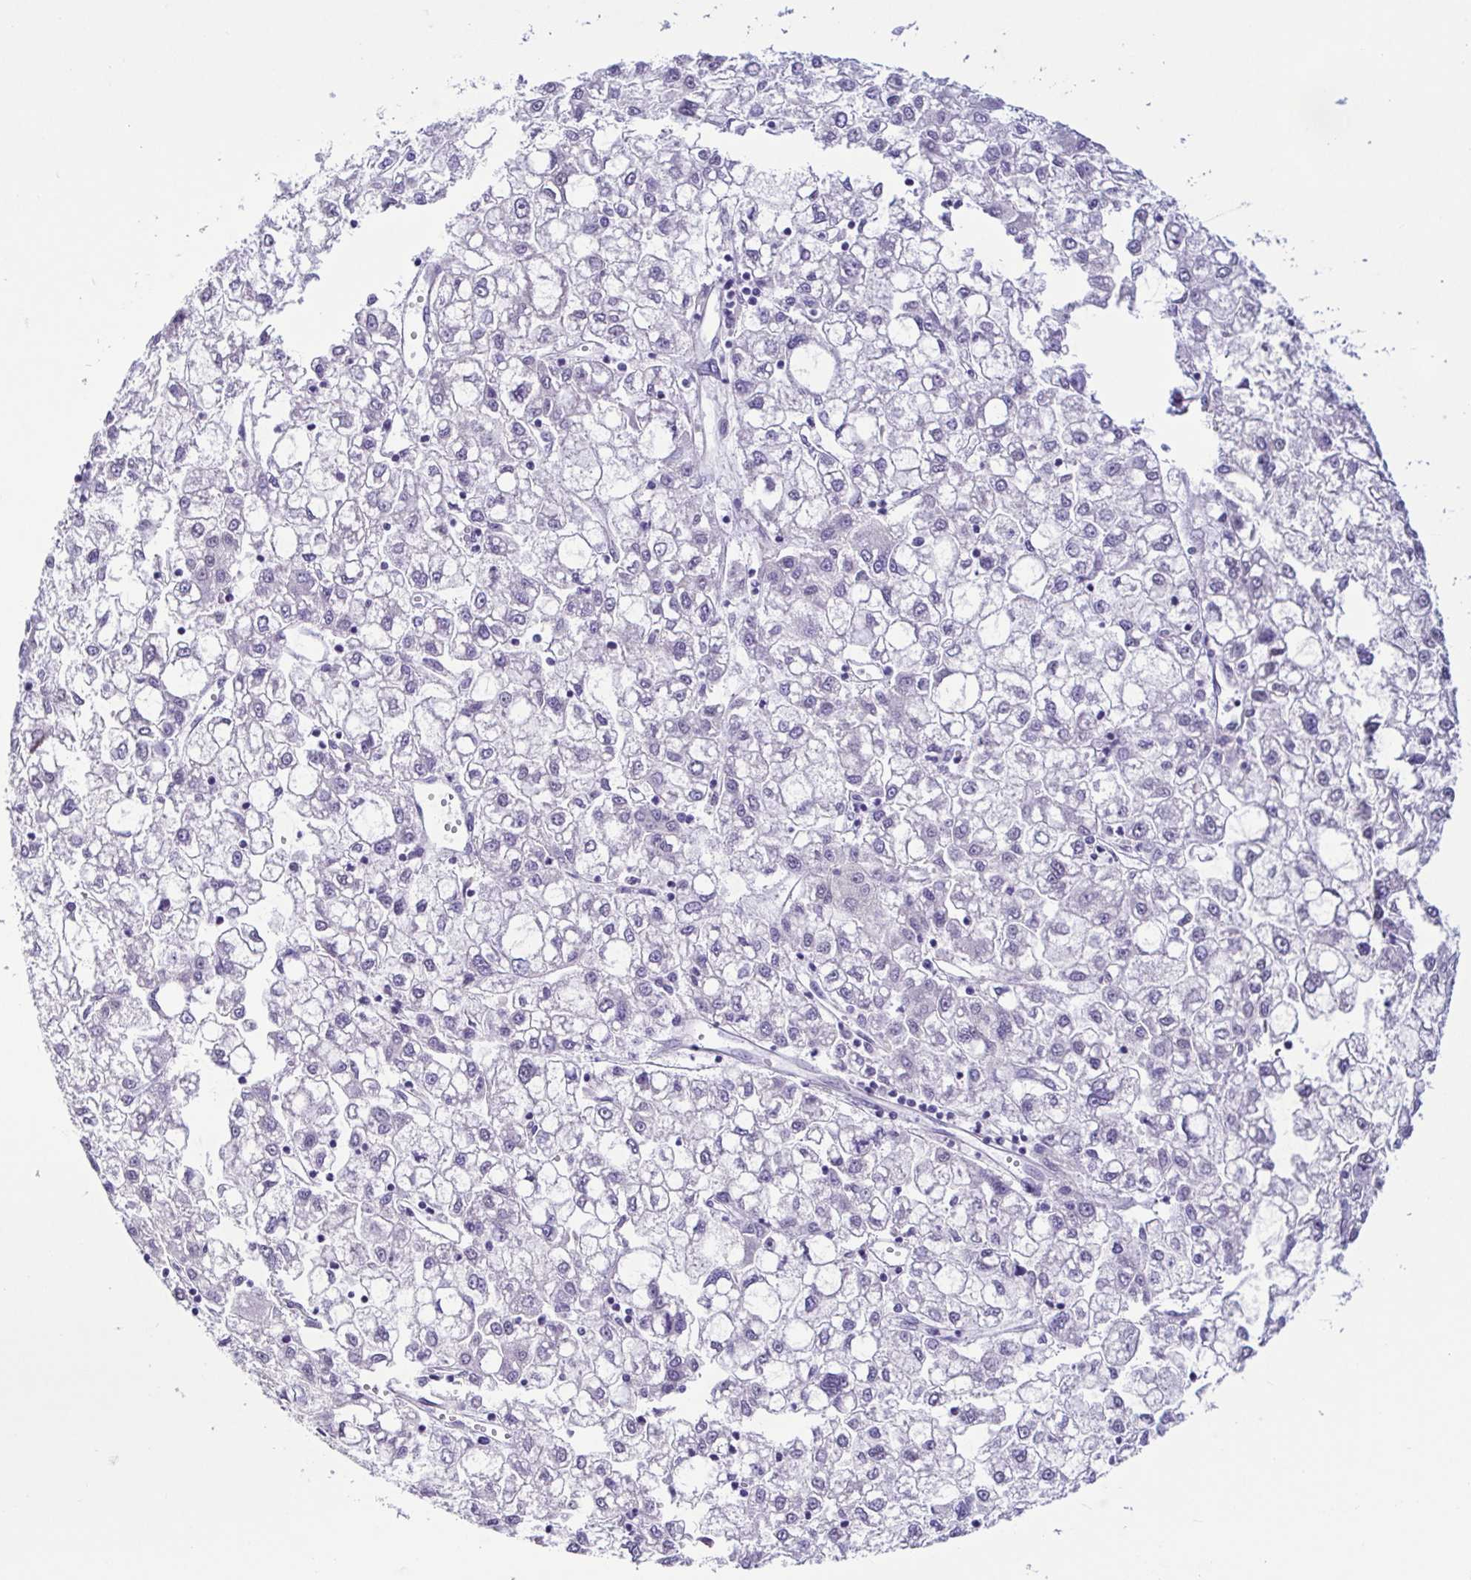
{"staining": {"intensity": "negative", "quantity": "none", "location": "none"}, "tissue": "liver cancer", "cell_type": "Tumor cells", "image_type": "cancer", "snomed": [{"axis": "morphology", "description": "Carcinoma, Hepatocellular, NOS"}, {"axis": "topography", "description": "Liver"}], "caption": "An image of human liver hepatocellular carcinoma is negative for staining in tumor cells.", "gene": "TERT", "patient": {"sex": "male", "age": 40}}